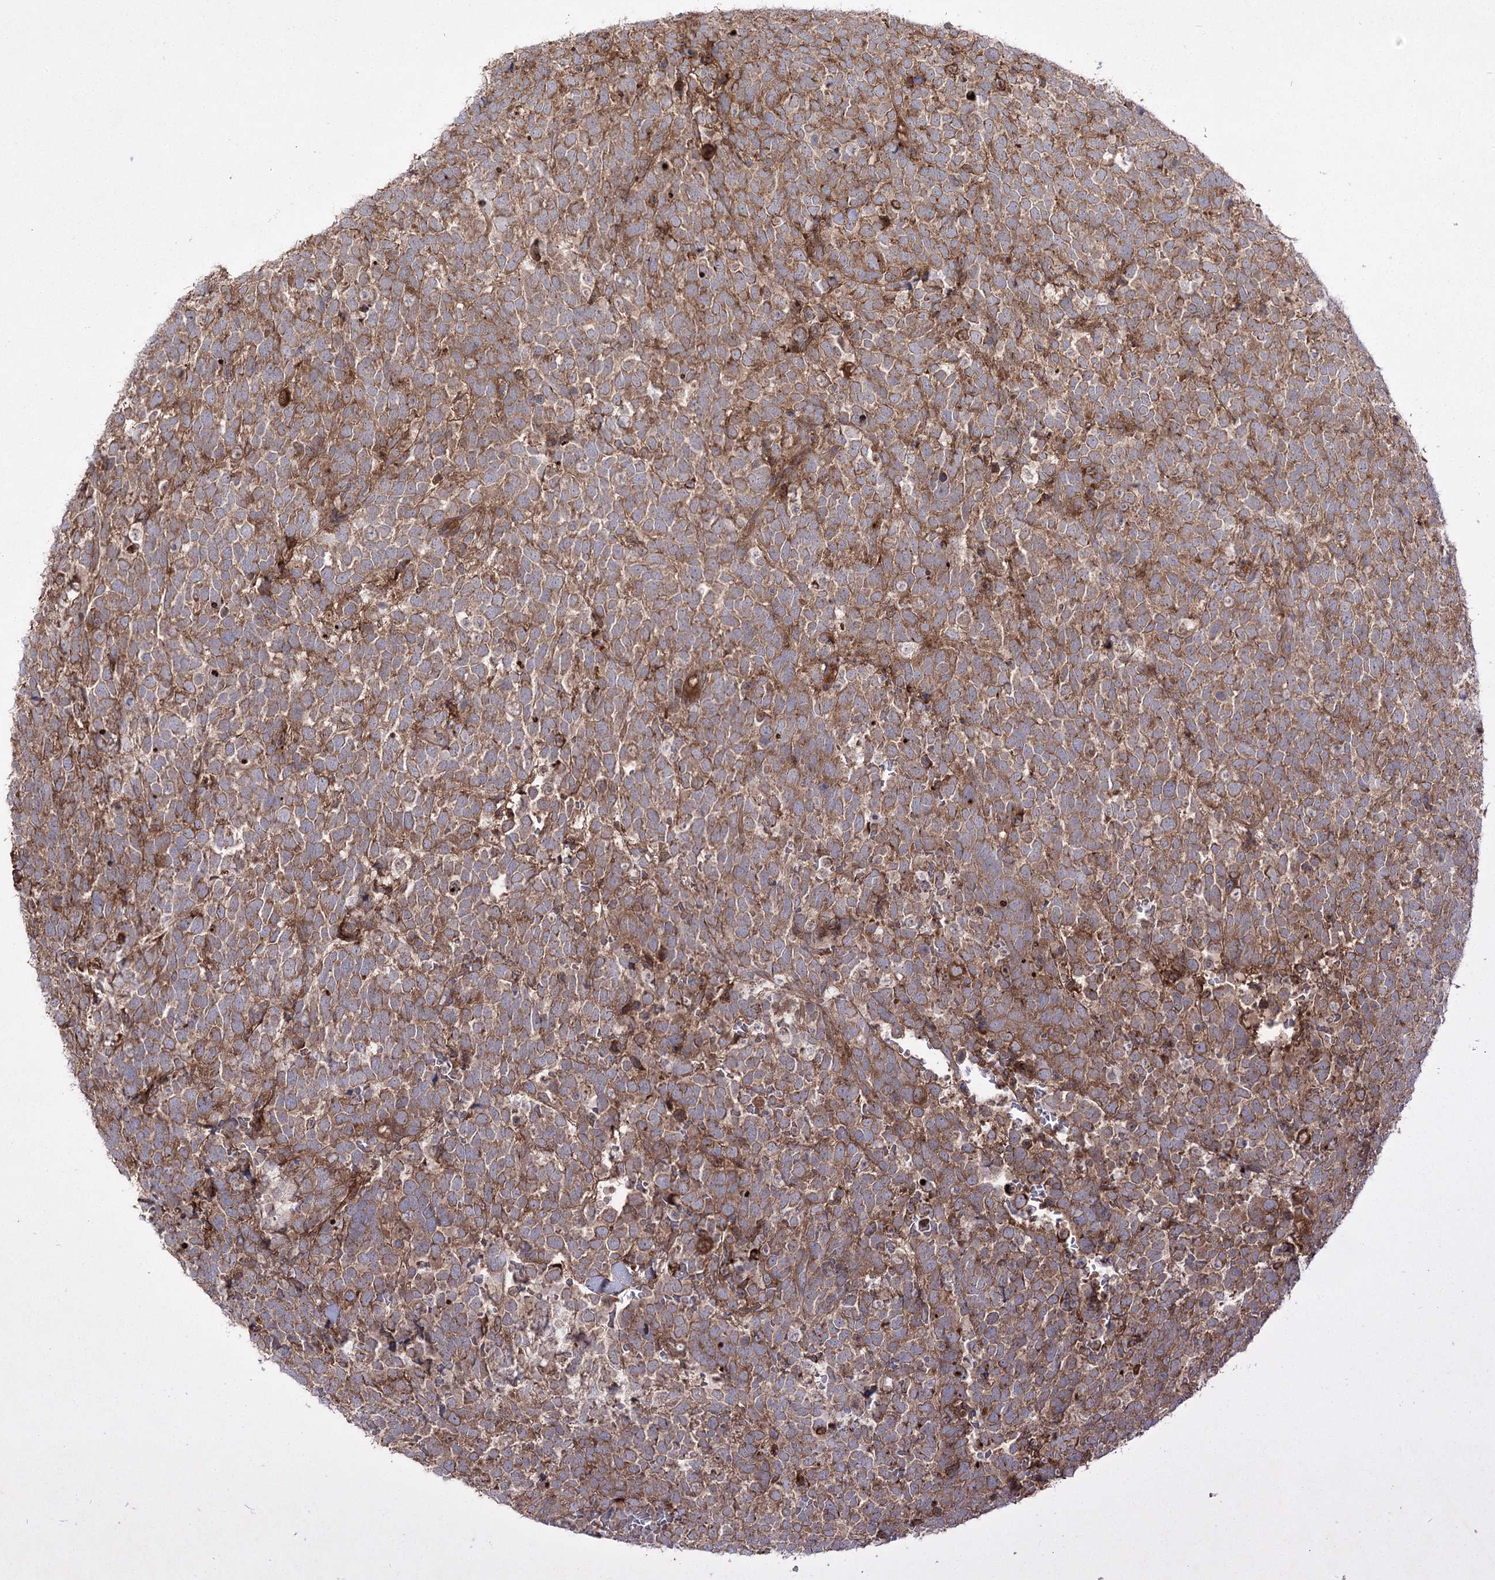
{"staining": {"intensity": "moderate", "quantity": ">75%", "location": "cytoplasmic/membranous"}, "tissue": "urothelial cancer", "cell_type": "Tumor cells", "image_type": "cancer", "snomed": [{"axis": "morphology", "description": "Urothelial carcinoma, High grade"}, {"axis": "topography", "description": "Urinary bladder"}], "caption": "Human high-grade urothelial carcinoma stained for a protein (brown) shows moderate cytoplasmic/membranous positive staining in about >75% of tumor cells.", "gene": "PLEKHA5", "patient": {"sex": "female", "age": 82}}